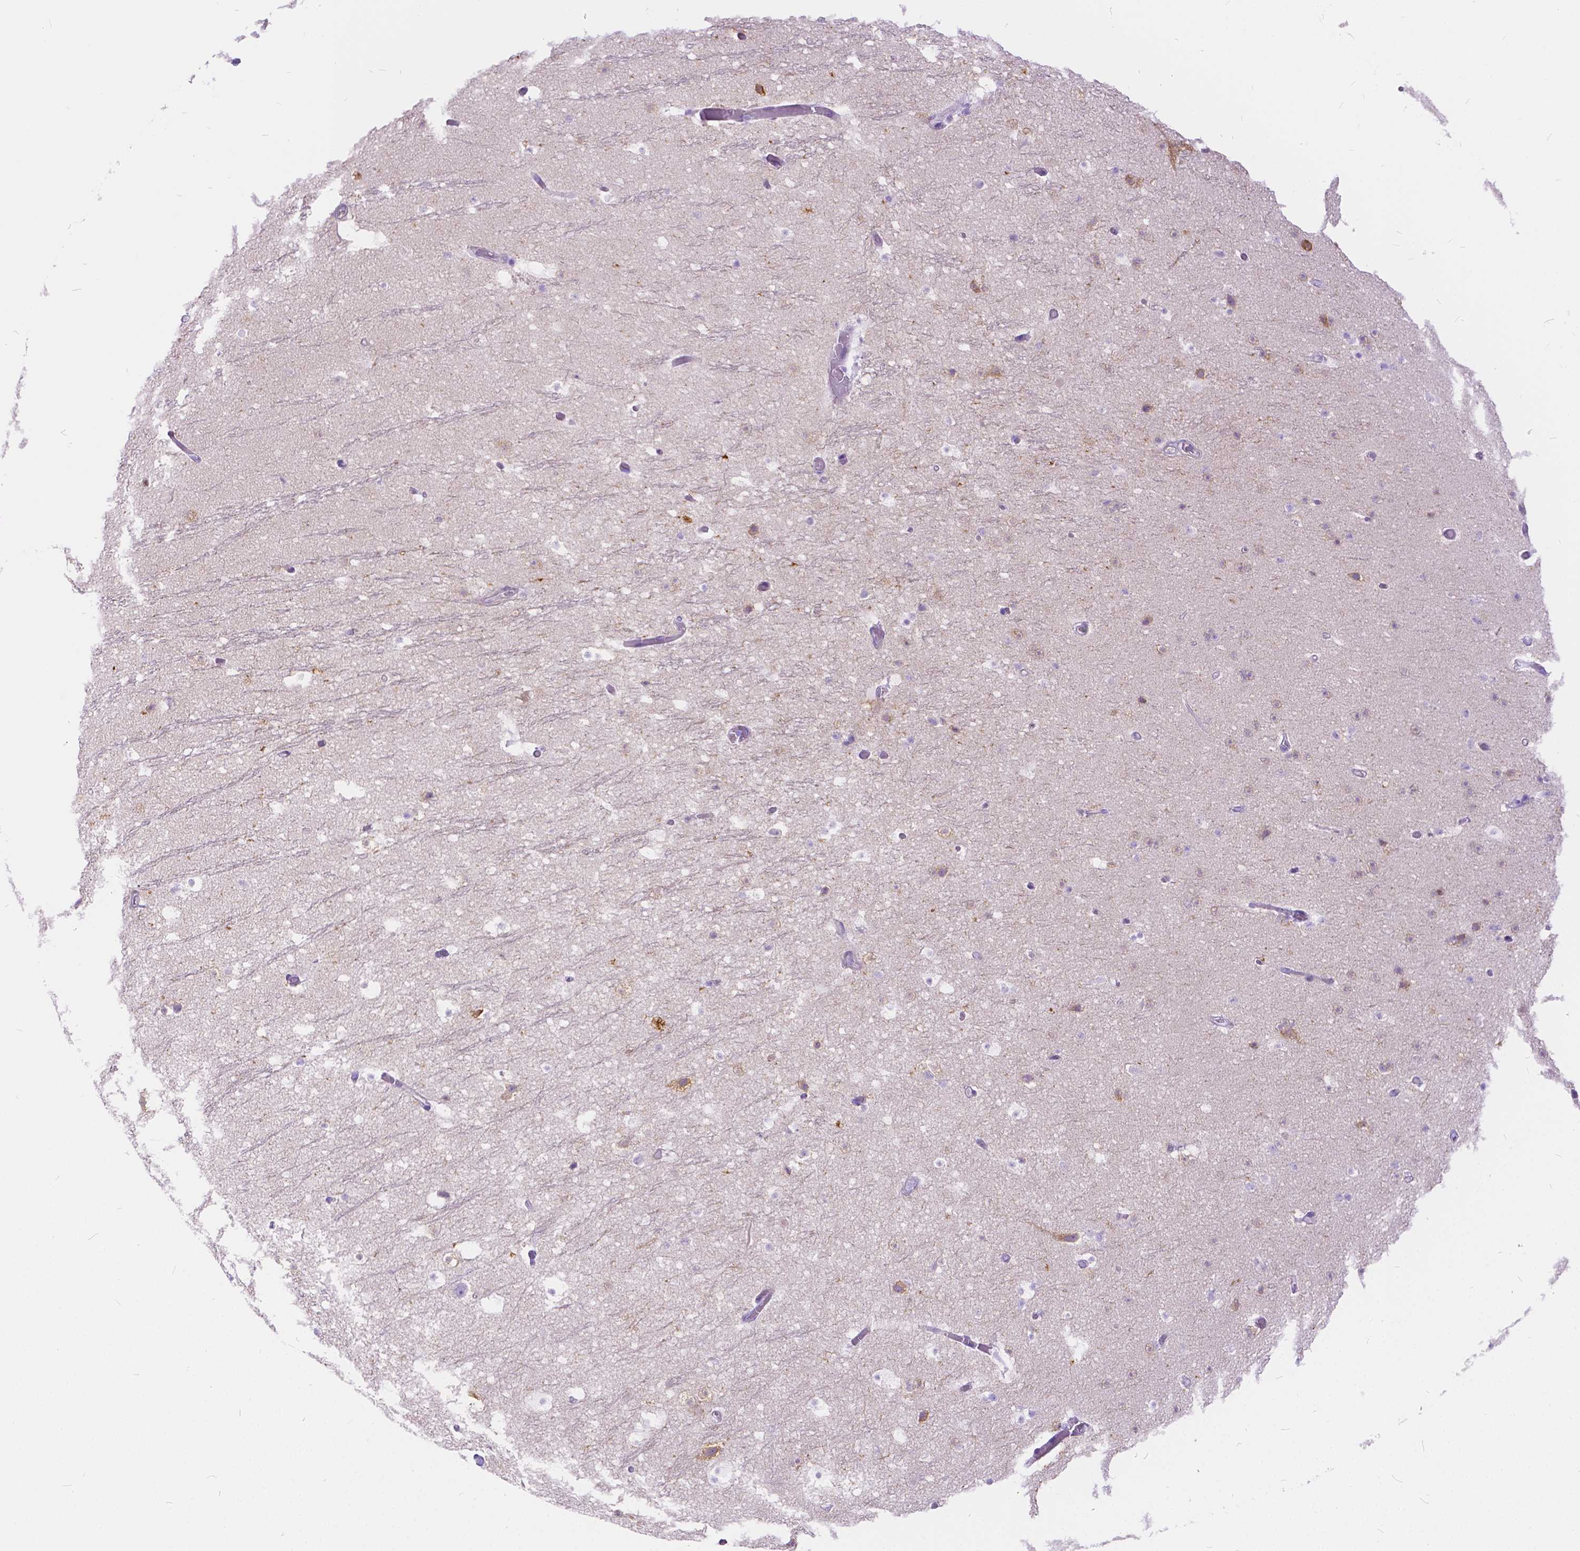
{"staining": {"intensity": "negative", "quantity": "none", "location": "none"}, "tissue": "hippocampus", "cell_type": "Glial cells", "image_type": "normal", "snomed": [{"axis": "morphology", "description": "Normal tissue, NOS"}, {"axis": "topography", "description": "Hippocampus"}], "caption": "Immunohistochemistry (IHC) histopathology image of normal hippocampus: human hippocampus stained with DAB (3,3'-diaminobenzidine) exhibits no significant protein staining in glial cells. (IHC, brightfield microscopy, high magnification).", "gene": "CHRM1", "patient": {"sex": "male", "age": 26}}